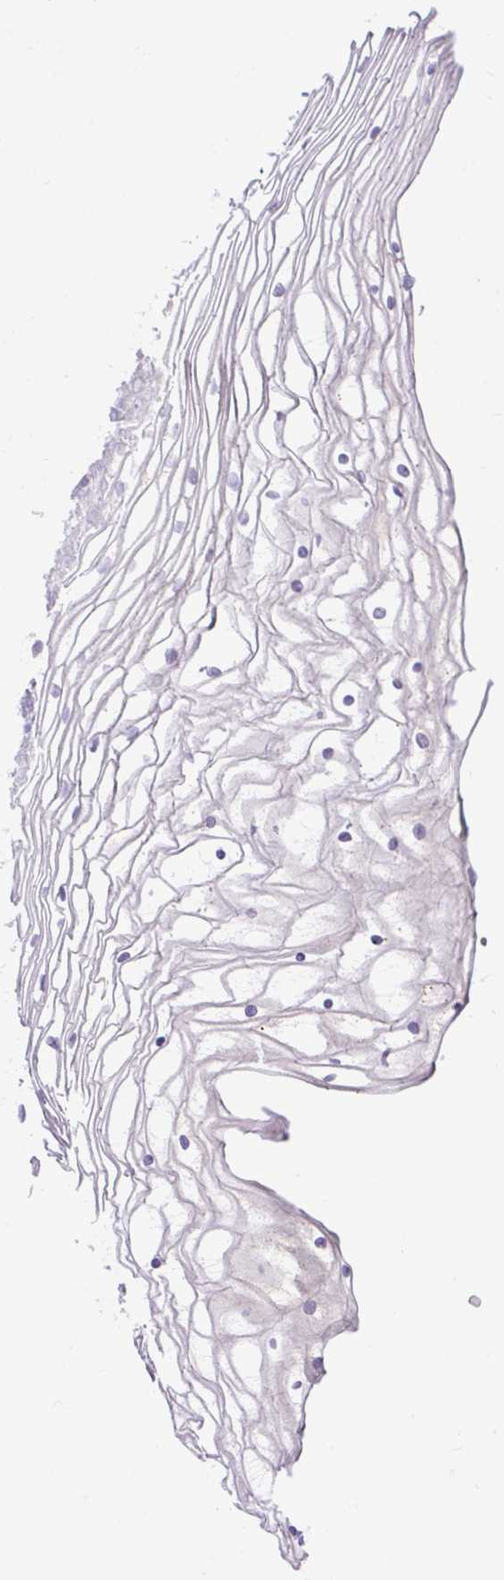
{"staining": {"intensity": "negative", "quantity": "none", "location": "none"}, "tissue": "vagina", "cell_type": "Squamous epithelial cells", "image_type": "normal", "snomed": [{"axis": "morphology", "description": "Normal tissue, NOS"}, {"axis": "topography", "description": "Vagina"}], "caption": "This is an IHC micrograph of unremarkable vagina. There is no staining in squamous epithelial cells.", "gene": "SPTBN5", "patient": {"sex": "female", "age": 56}}